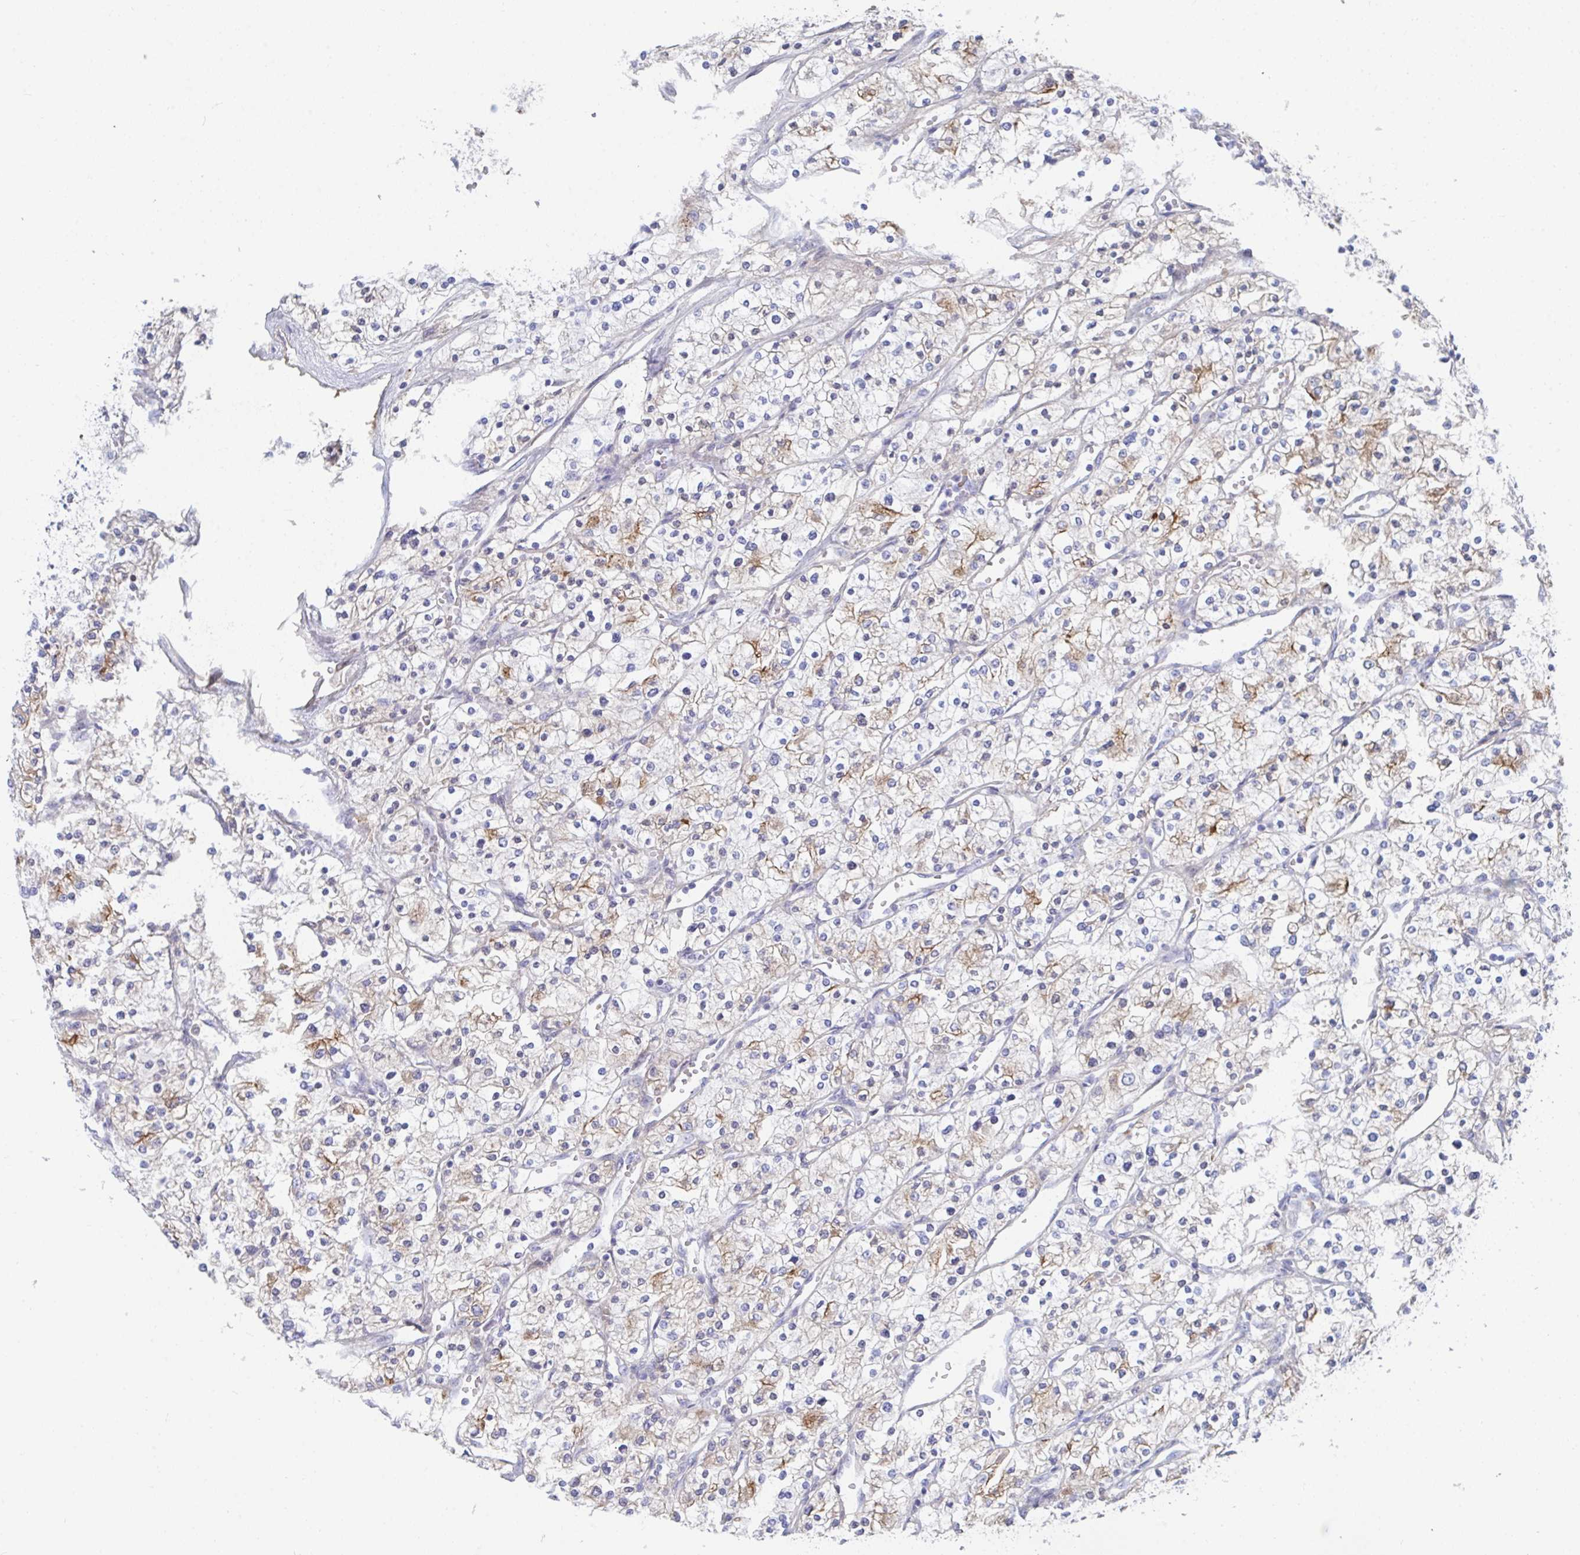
{"staining": {"intensity": "moderate", "quantity": "<25%", "location": "cytoplasmic/membranous"}, "tissue": "renal cancer", "cell_type": "Tumor cells", "image_type": "cancer", "snomed": [{"axis": "morphology", "description": "Adenocarcinoma, NOS"}, {"axis": "topography", "description": "Kidney"}], "caption": "Renal cancer was stained to show a protein in brown. There is low levels of moderate cytoplasmic/membranous expression in approximately <25% of tumor cells.", "gene": "TNFAIP6", "patient": {"sex": "male", "age": 80}}